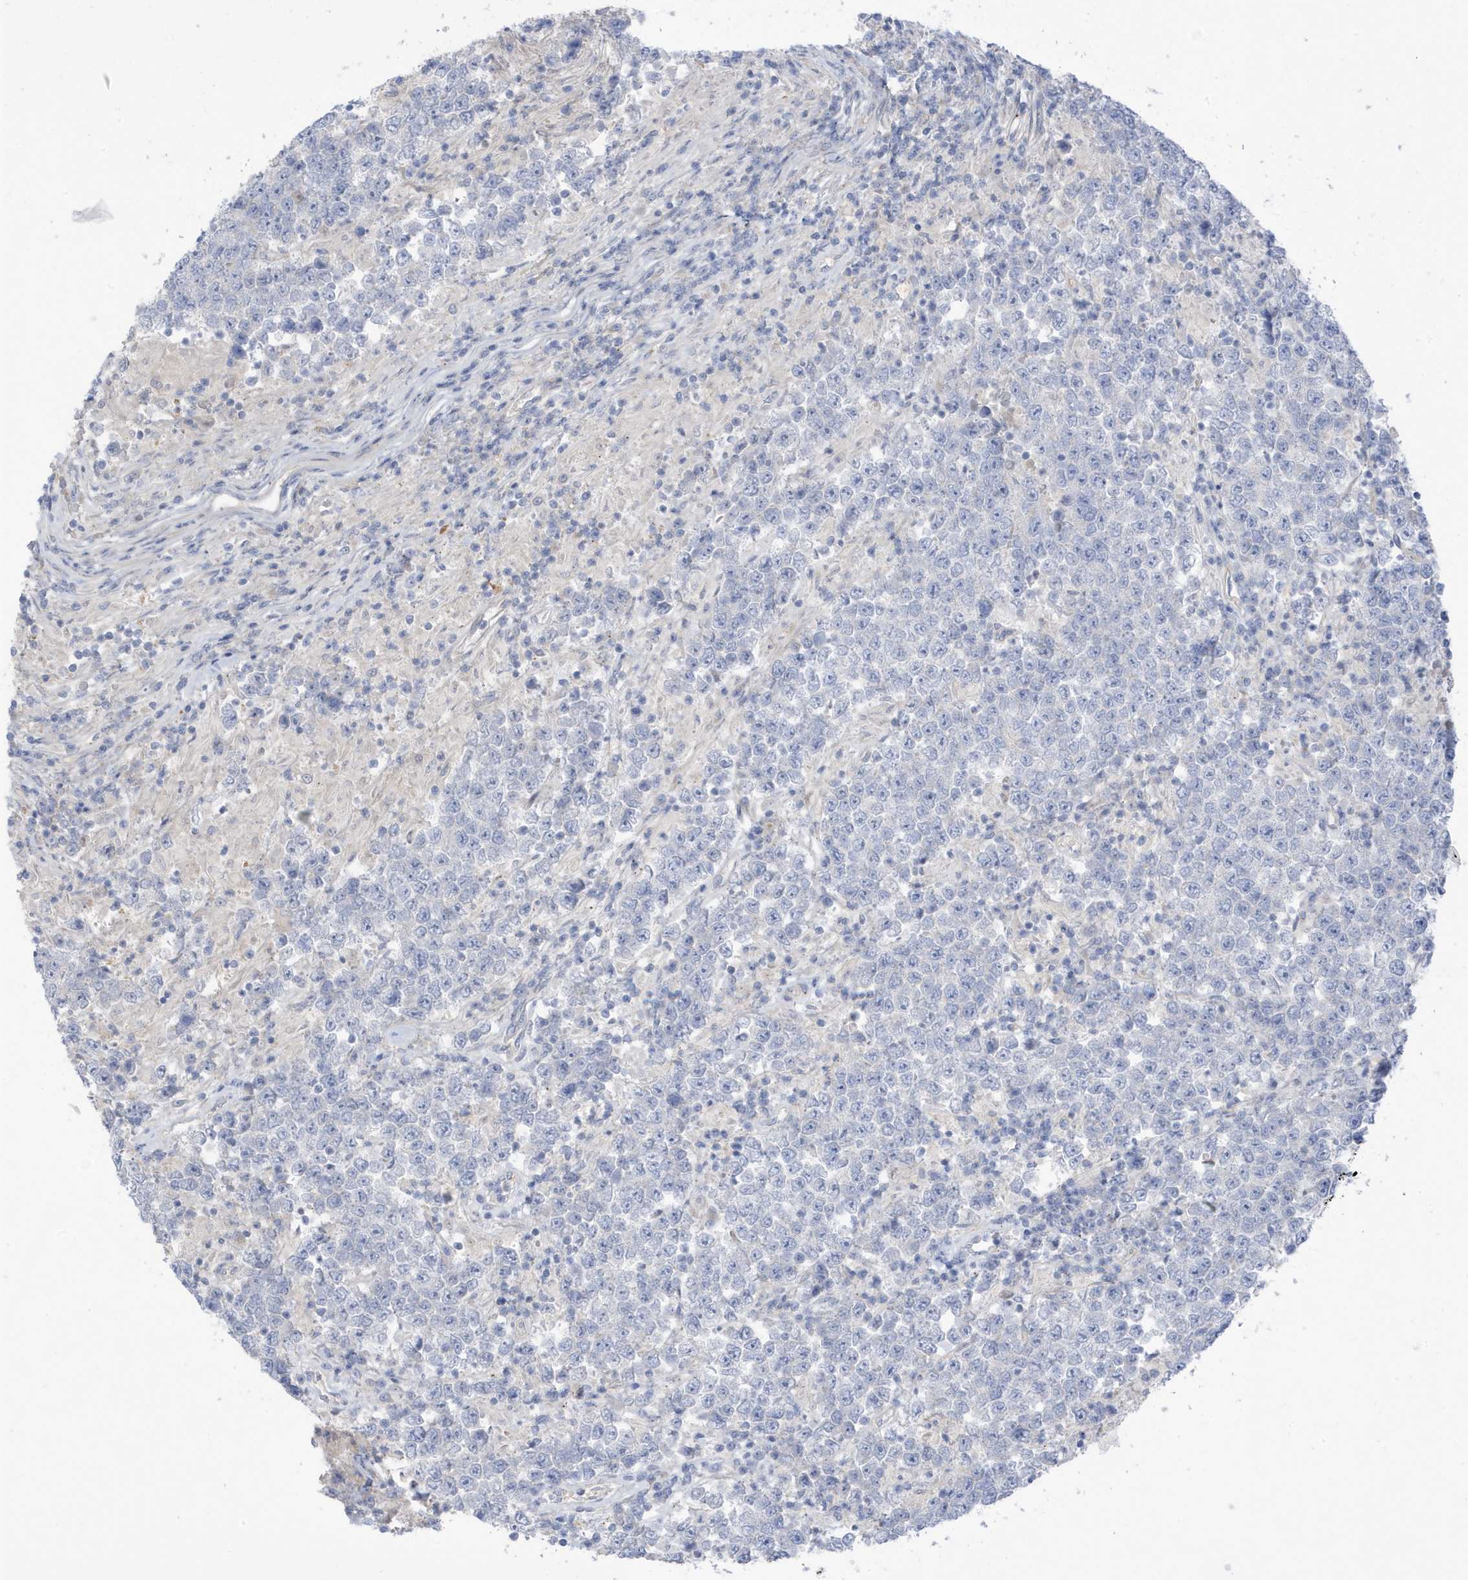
{"staining": {"intensity": "negative", "quantity": "none", "location": "none"}, "tissue": "testis cancer", "cell_type": "Tumor cells", "image_type": "cancer", "snomed": [{"axis": "morphology", "description": "Normal tissue, NOS"}, {"axis": "morphology", "description": "Urothelial carcinoma, High grade"}, {"axis": "morphology", "description": "Seminoma, NOS"}, {"axis": "morphology", "description": "Carcinoma, Embryonal, NOS"}, {"axis": "topography", "description": "Urinary bladder"}, {"axis": "topography", "description": "Testis"}], "caption": "The photomicrograph displays no staining of tumor cells in testis cancer (seminoma).", "gene": "ATP13A5", "patient": {"sex": "male", "age": 41}}